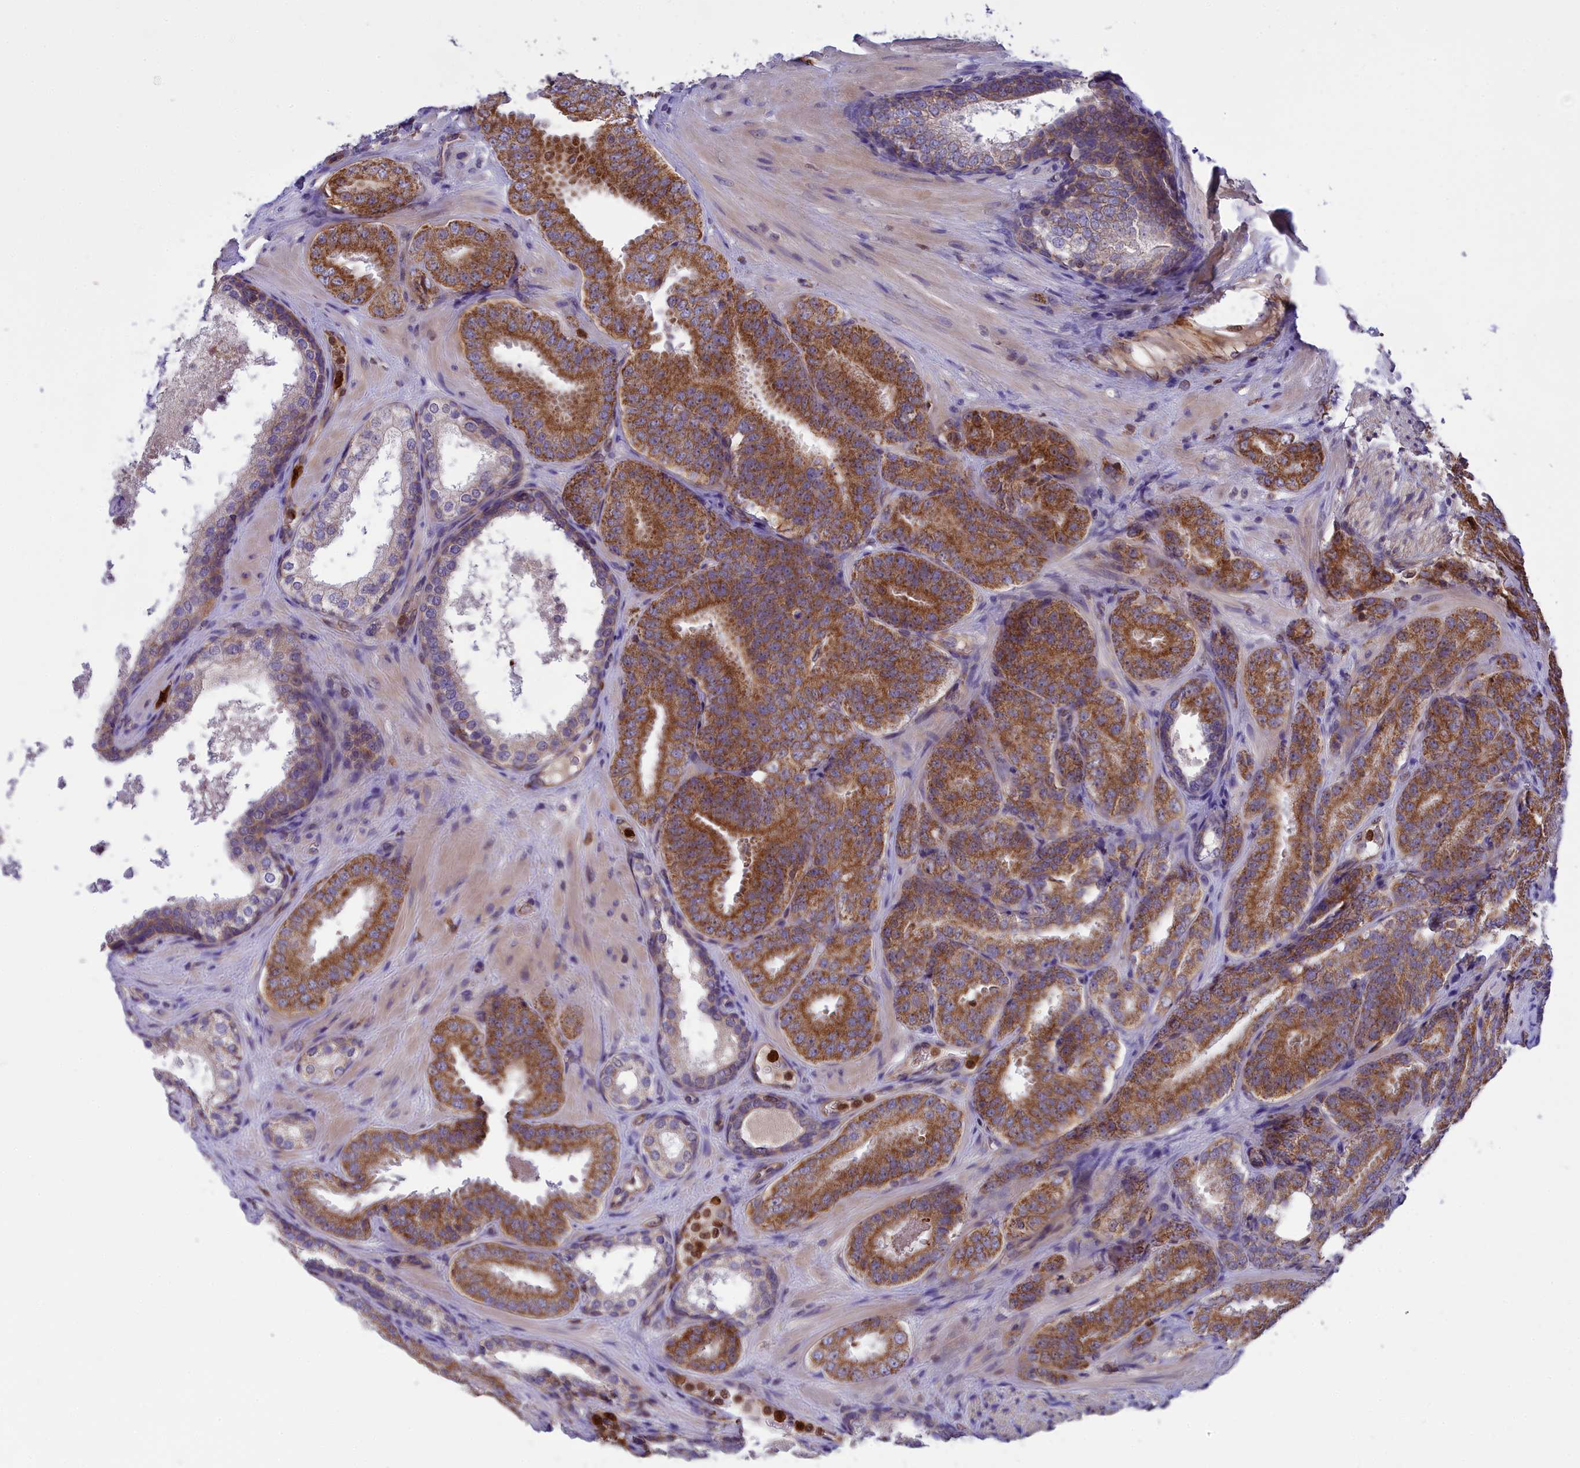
{"staining": {"intensity": "strong", "quantity": ">75%", "location": "cytoplasmic/membranous"}, "tissue": "prostate cancer", "cell_type": "Tumor cells", "image_type": "cancer", "snomed": [{"axis": "morphology", "description": "Adenocarcinoma, High grade"}, {"axis": "topography", "description": "Prostate"}], "caption": "IHC image of neoplastic tissue: human prostate high-grade adenocarcinoma stained using immunohistochemistry (IHC) reveals high levels of strong protein expression localized specifically in the cytoplasmic/membranous of tumor cells, appearing as a cytoplasmic/membranous brown color.", "gene": "PKHD1L1", "patient": {"sex": "male", "age": 63}}